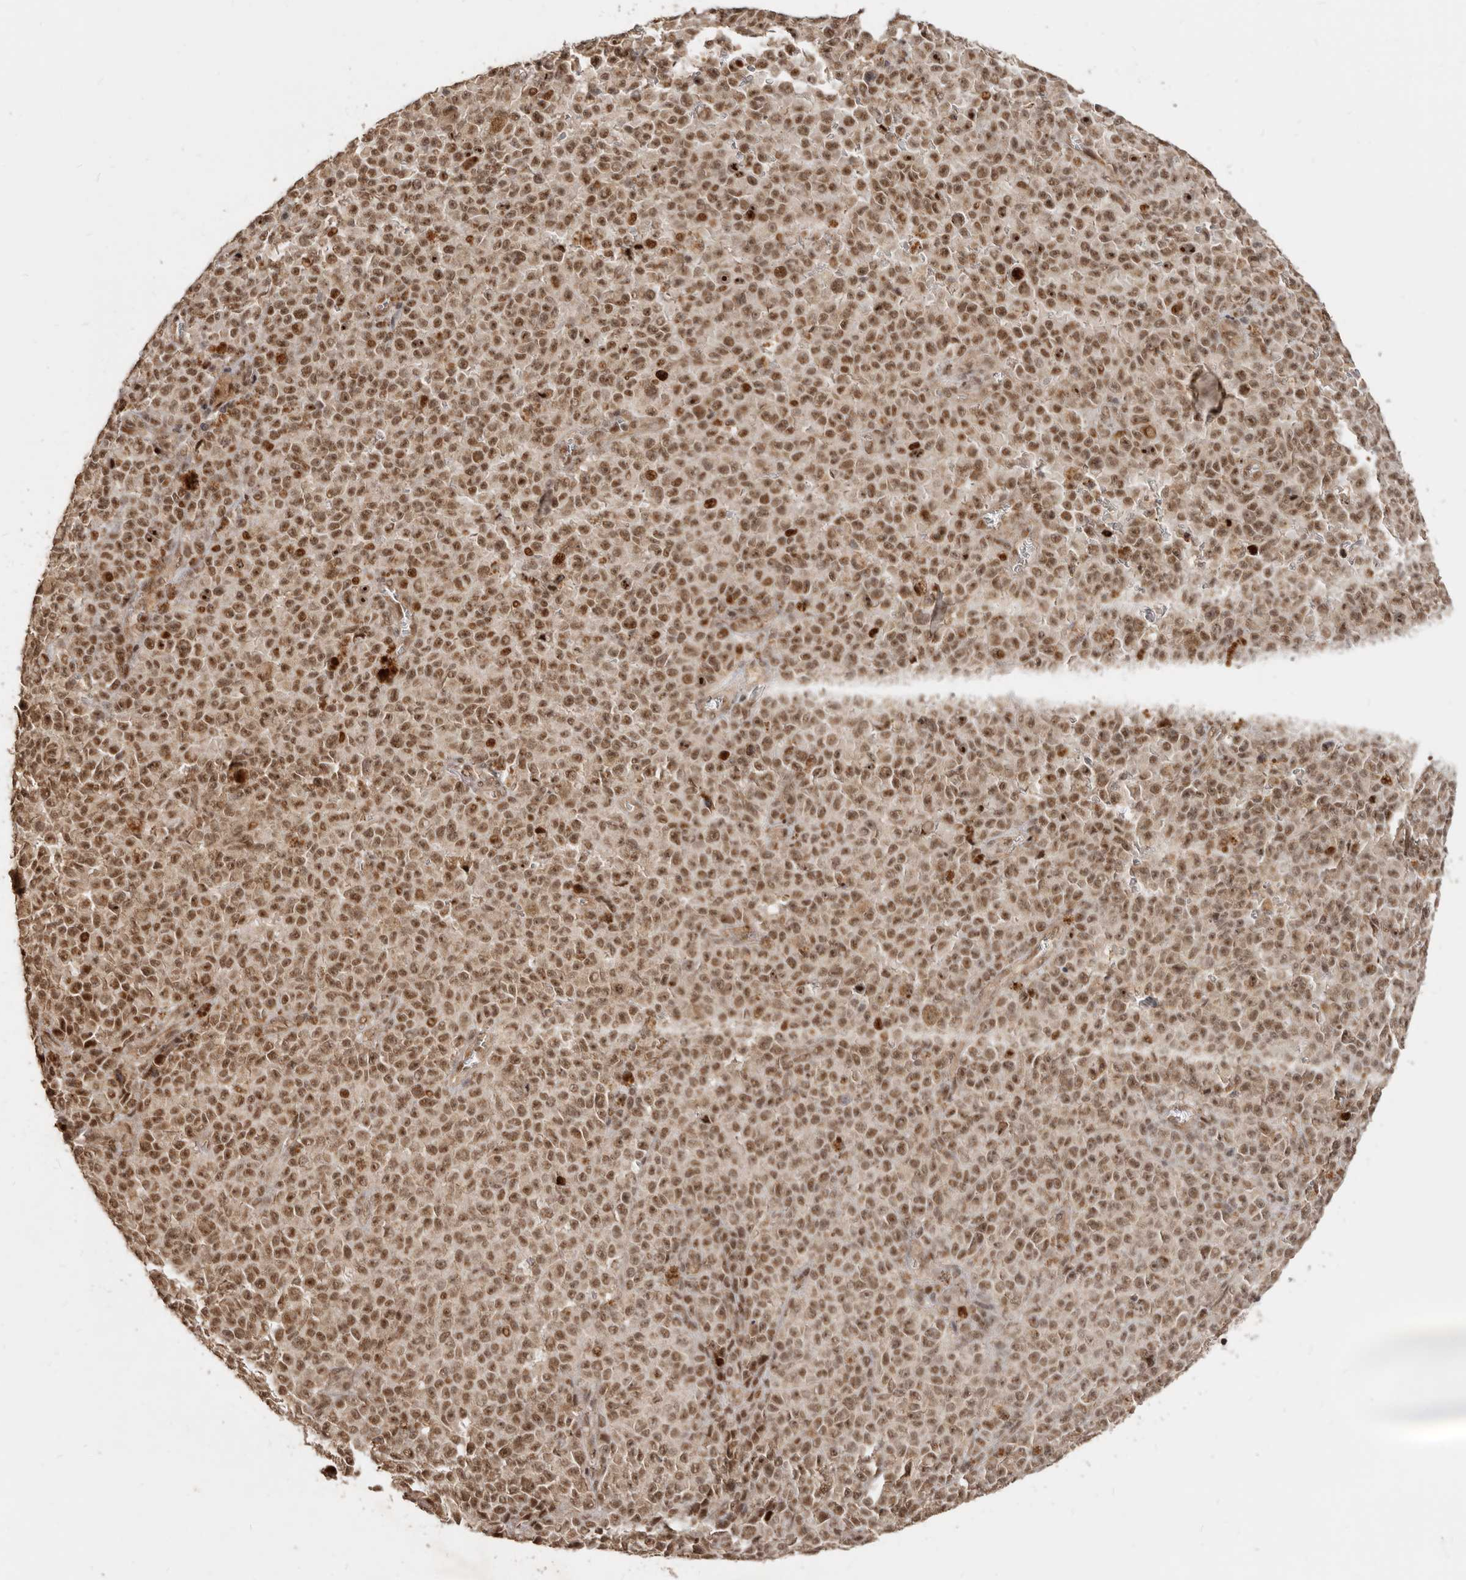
{"staining": {"intensity": "moderate", "quantity": ">75%", "location": "nuclear"}, "tissue": "melanoma", "cell_type": "Tumor cells", "image_type": "cancer", "snomed": [{"axis": "morphology", "description": "Malignant melanoma, NOS"}, {"axis": "topography", "description": "Skin"}], "caption": "This histopathology image exhibits immunohistochemistry staining of human malignant melanoma, with medium moderate nuclear staining in about >75% of tumor cells.", "gene": "GPBP1L1", "patient": {"sex": "female", "age": 82}}